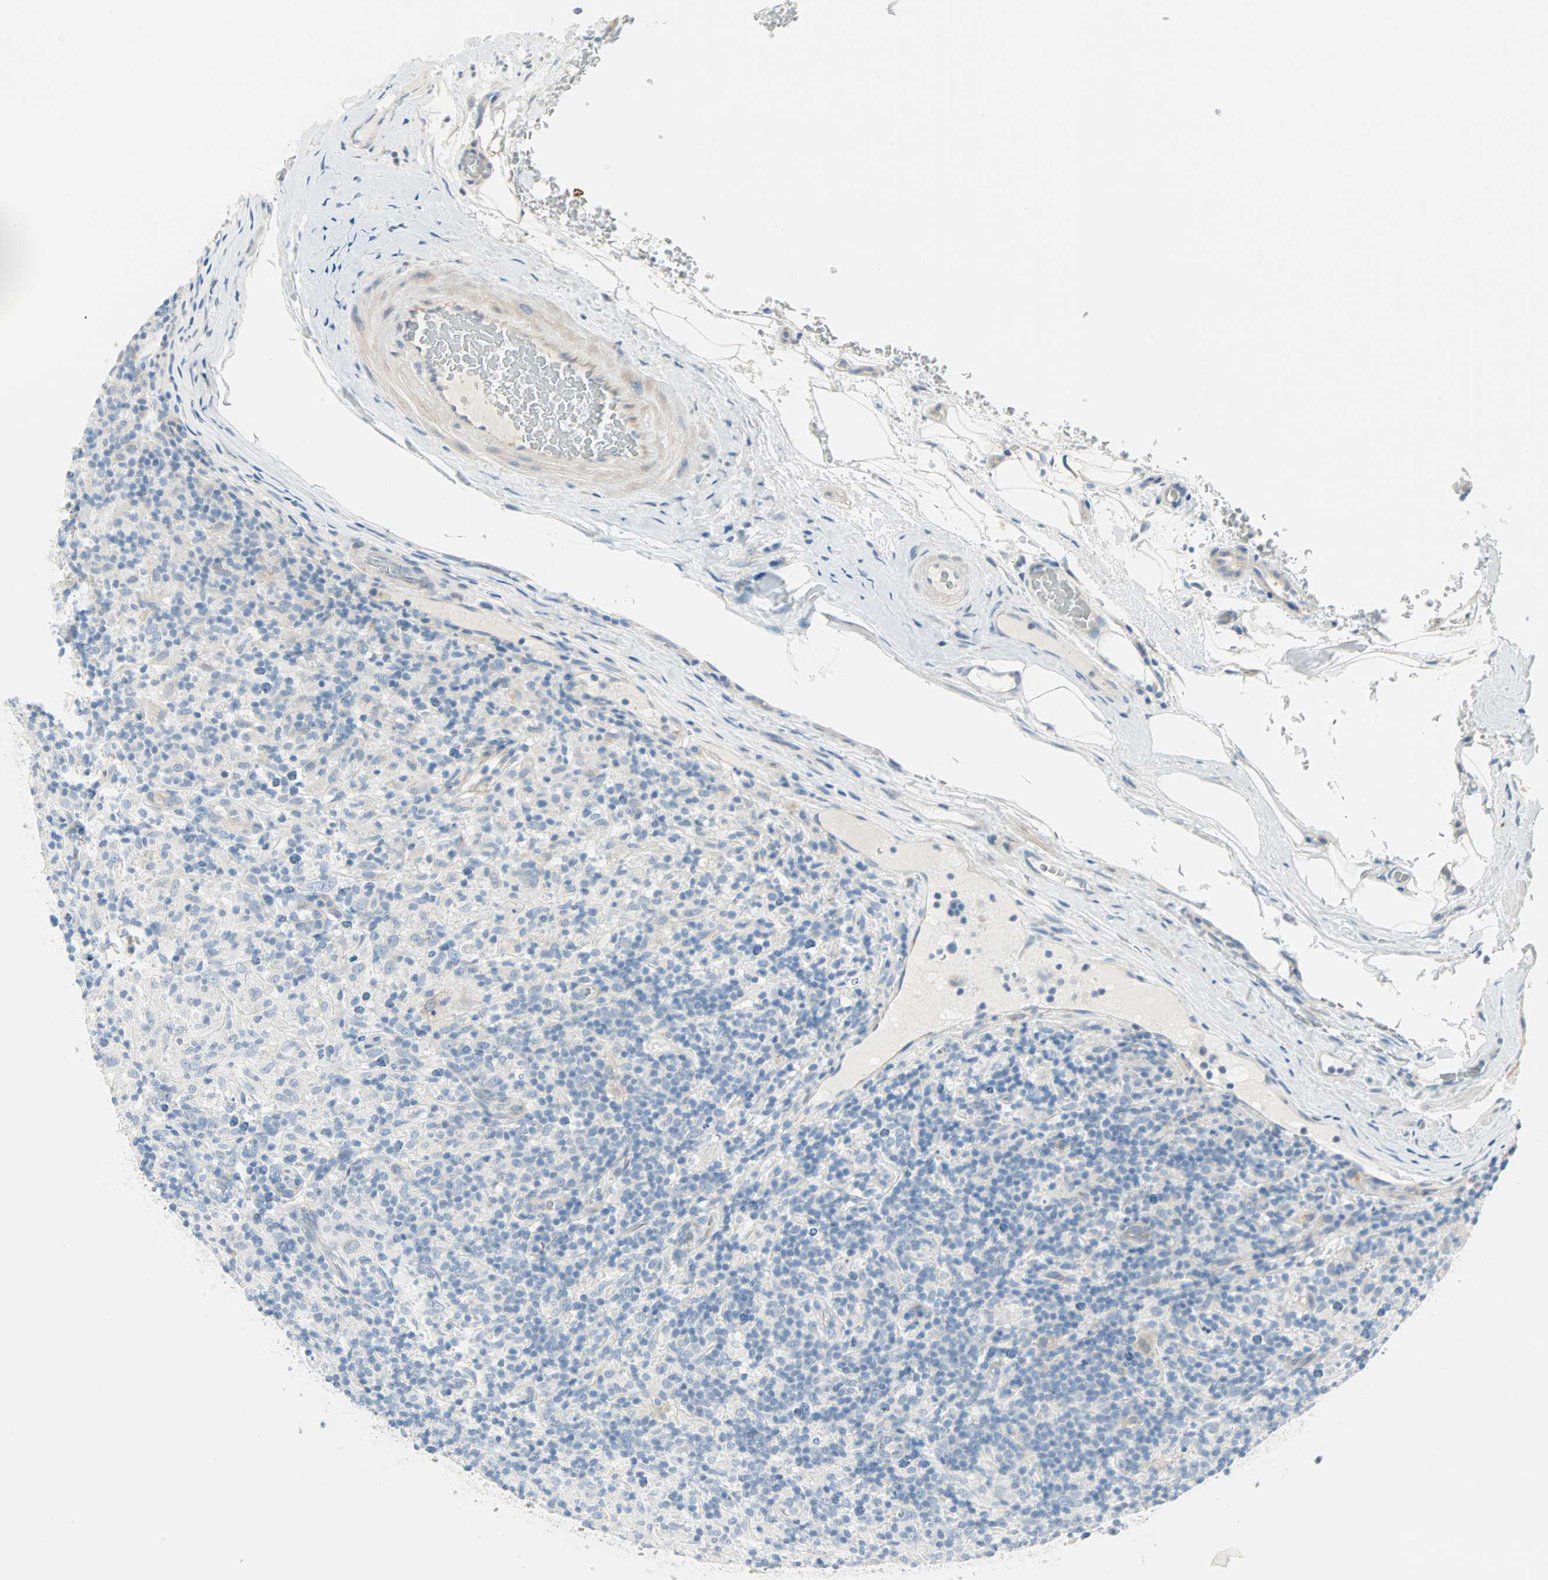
{"staining": {"intensity": "weak", "quantity": "<25%", "location": "cytoplasmic/membranous"}, "tissue": "lymphoma", "cell_type": "Tumor cells", "image_type": "cancer", "snomed": [{"axis": "morphology", "description": "Hodgkin's disease, NOS"}, {"axis": "topography", "description": "Lymph node"}], "caption": "DAB (3,3'-diaminobenzidine) immunohistochemical staining of human Hodgkin's disease reveals no significant staining in tumor cells.", "gene": "SULT1C2", "patient": {"sex": "male", "age": 70}}